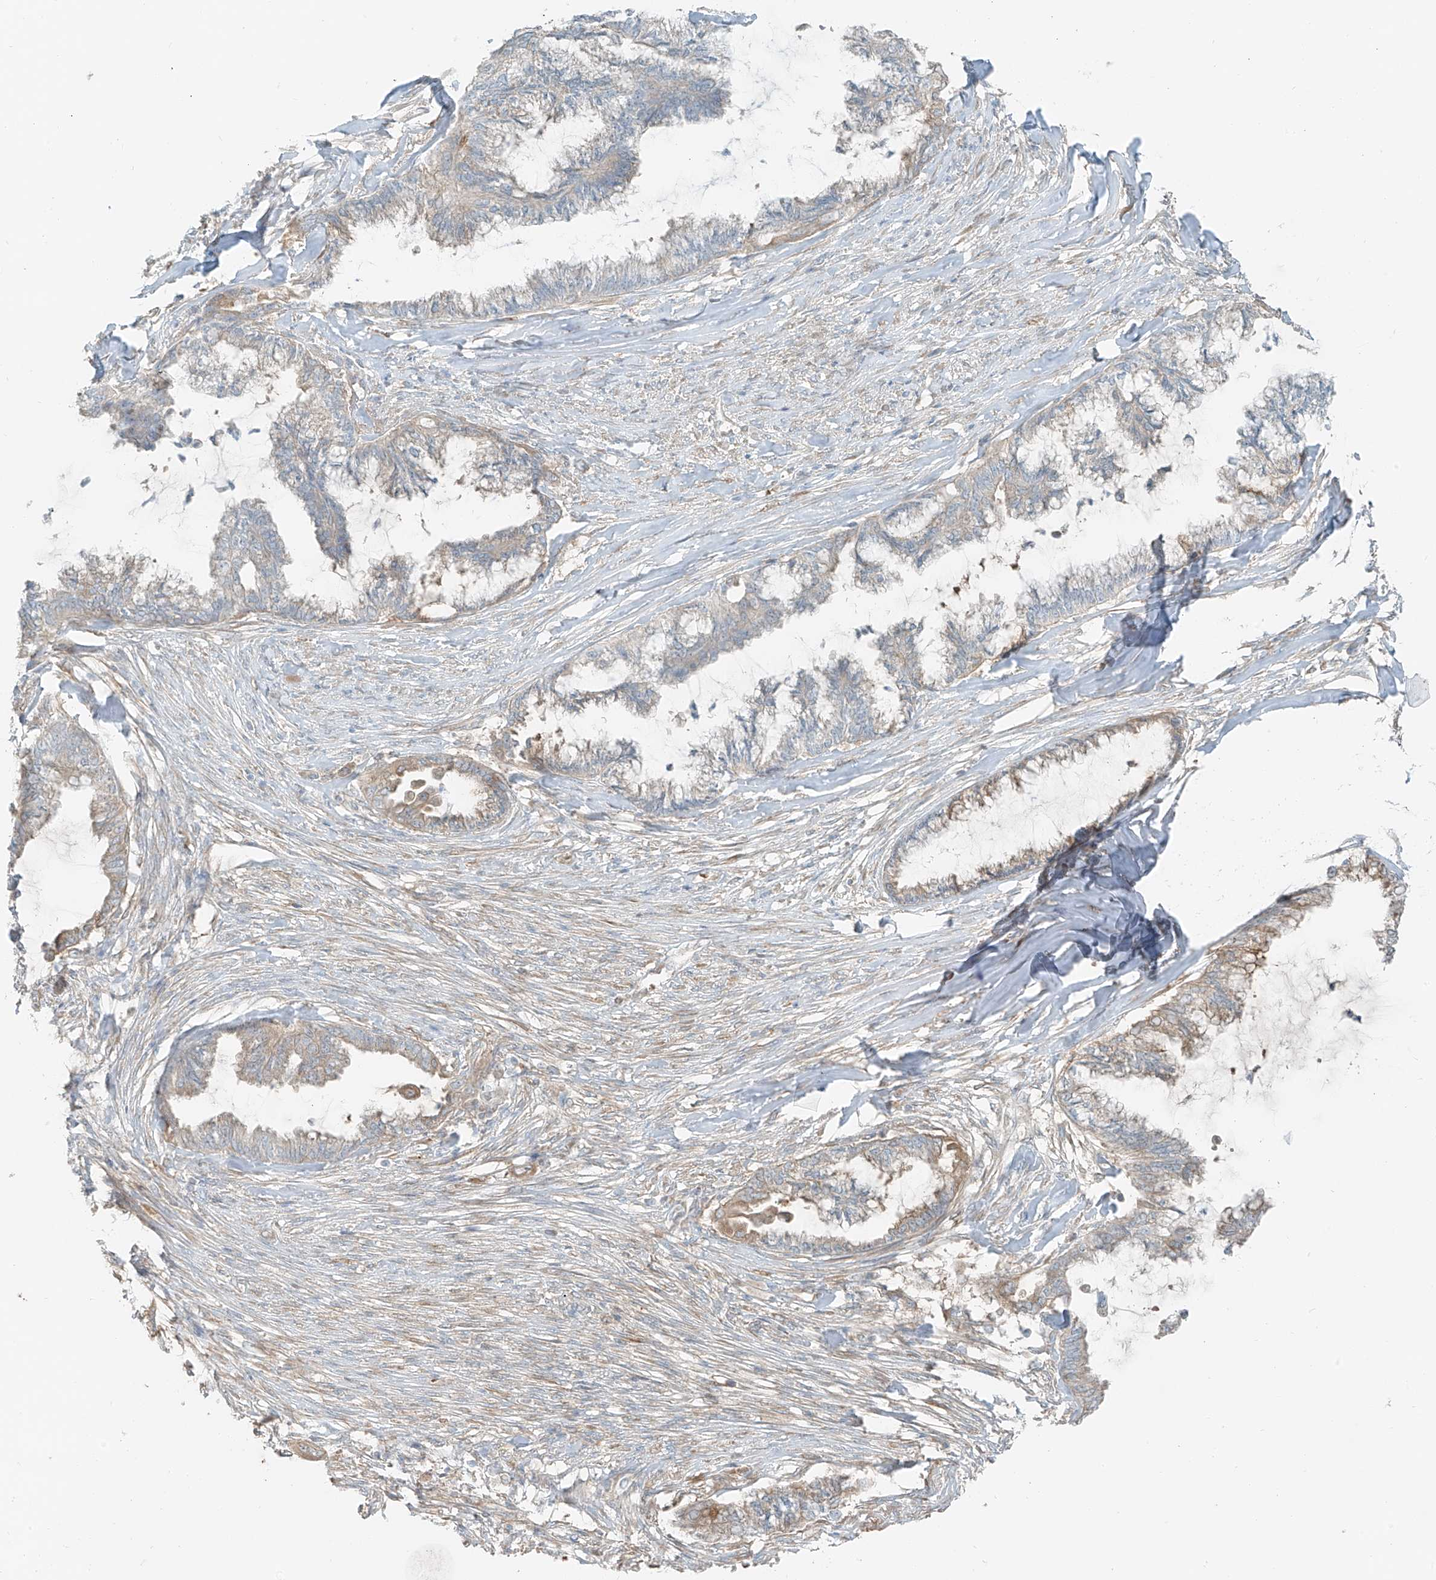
{"staining": {"intensity": "negative", "quantity": "none", "location": "none"}, "tissue": "endometrial cancer", "cell_type": "Tumor cells", "image_type": "cancer", "snomed": [{"axis": "morphology", "description": "Adenocarcinoma, NOS"}, {"axis": "topography", "description": "Endometrium"}], "caption": "Photomicrograph shows no significant protein staining in tumor cells of endometrial adenocarcinoma.", "gene": "FSTL1", "patient": {"sex": "female", "age": 86}}